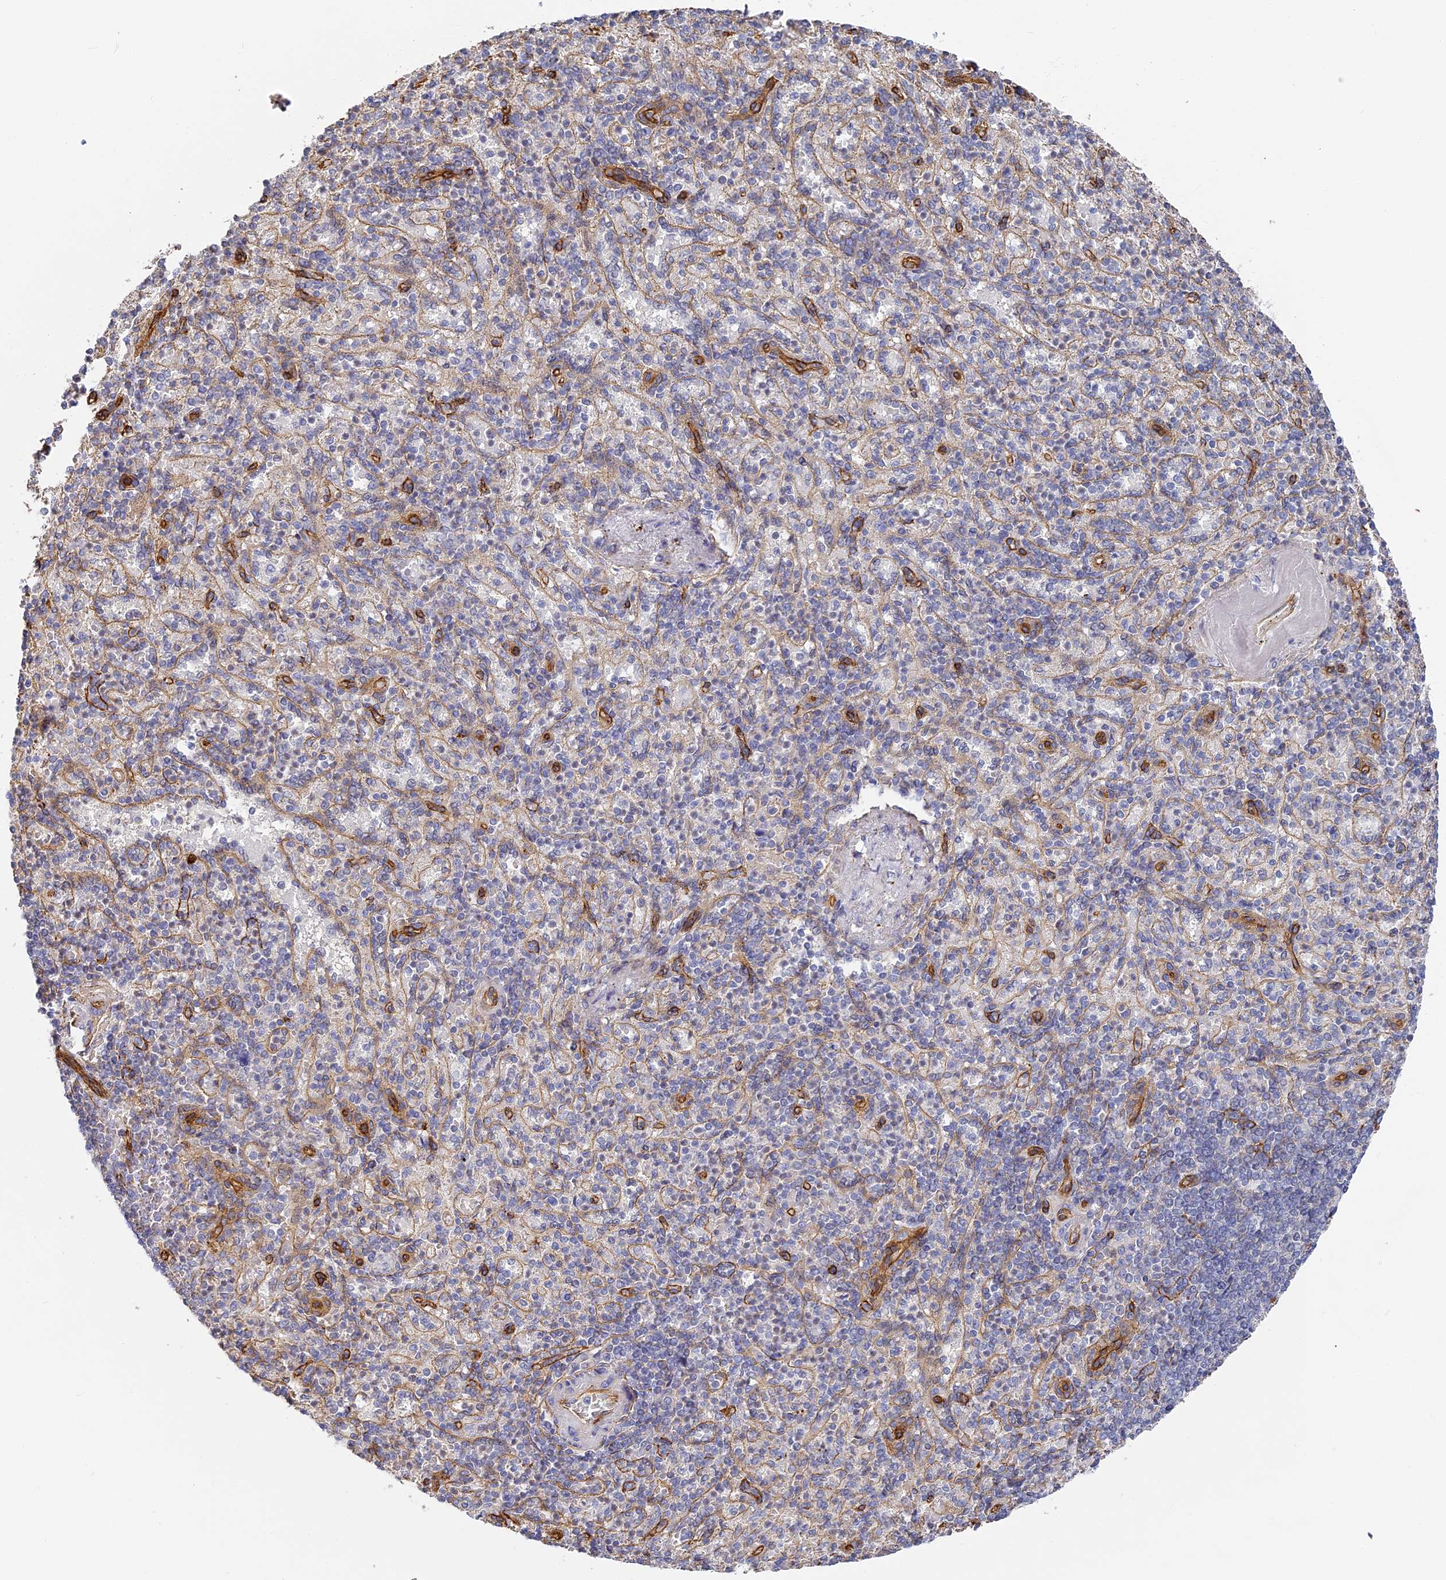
{"staining": {"intensity": "negative", "quantity": "none", "location": "none"}, "tissue": "spleen", "cell_type": "Cells in red pulp", "image_type": "normal", "snomed": [{"axis": "morphology", "description": "Normal tissue, NOS"}, {"axis": "topography", "description": "Spleen"}], "caption": "Immunohistochemistry of benign human spleen exhibits no positivity in cells in red pulp.", "gene": "CCDC30", "patient": {"sex": "female", "age": 74}}